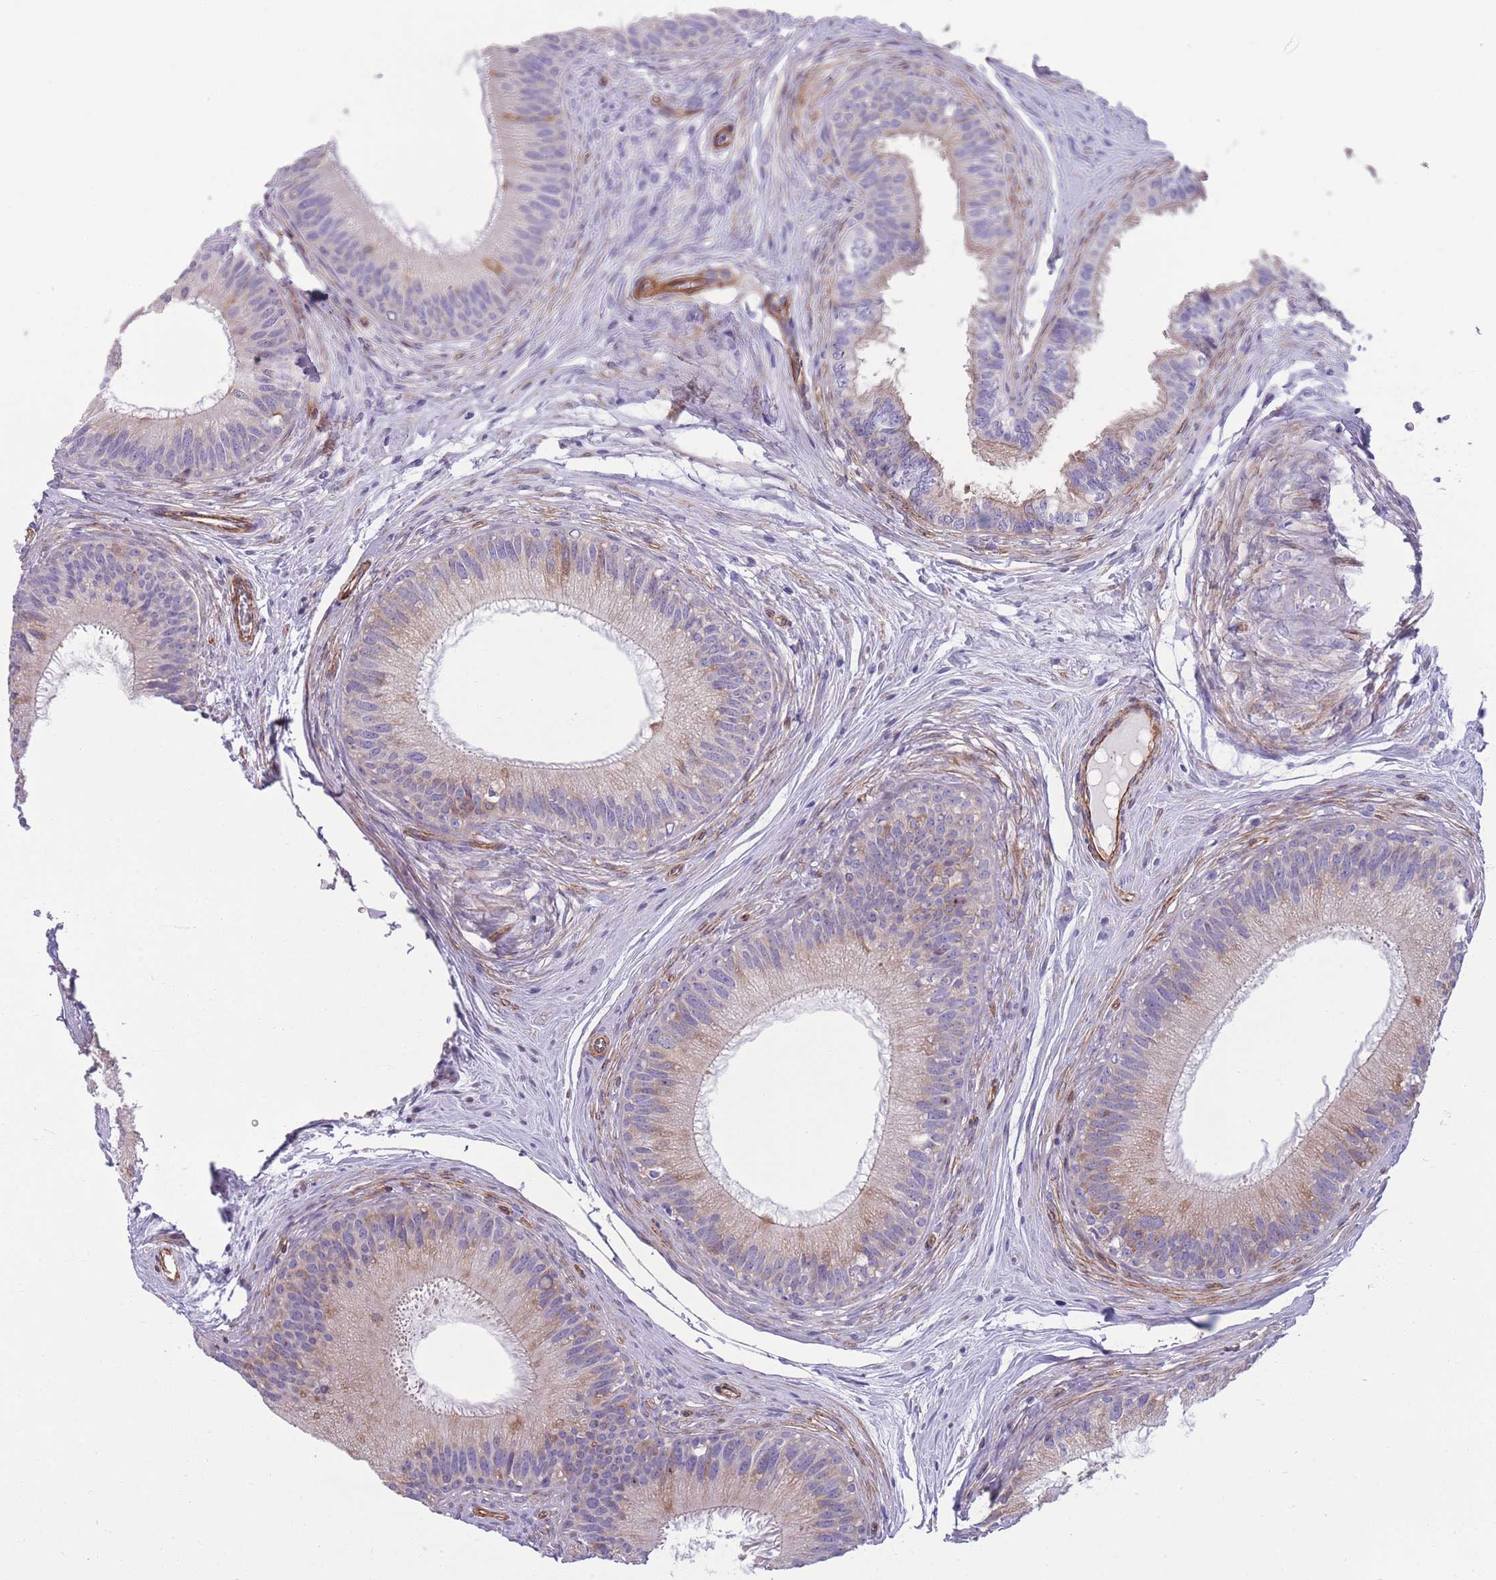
{"staining": {"intensity": "weak", "quantity": "25%-75%", "location": "cytoplasmic/membranous"}, "tissue": "epididymis", "cell_type": "Glandular cells", "image_type": "normal", "snomed": [{"axis": "morphology", "description": "Normal tissue, NOS"}, {"axis": "topography", "description": "Epididymis"}], "caption": "Epididymis stained for a protein exhibits weak cytoplasmic/membranous positivity in glandular cells. The protein is shown in brown color, while the nuclei are stained blue.", "gene": "RGS11", "patient": {"sex": "male", "age": 27}}